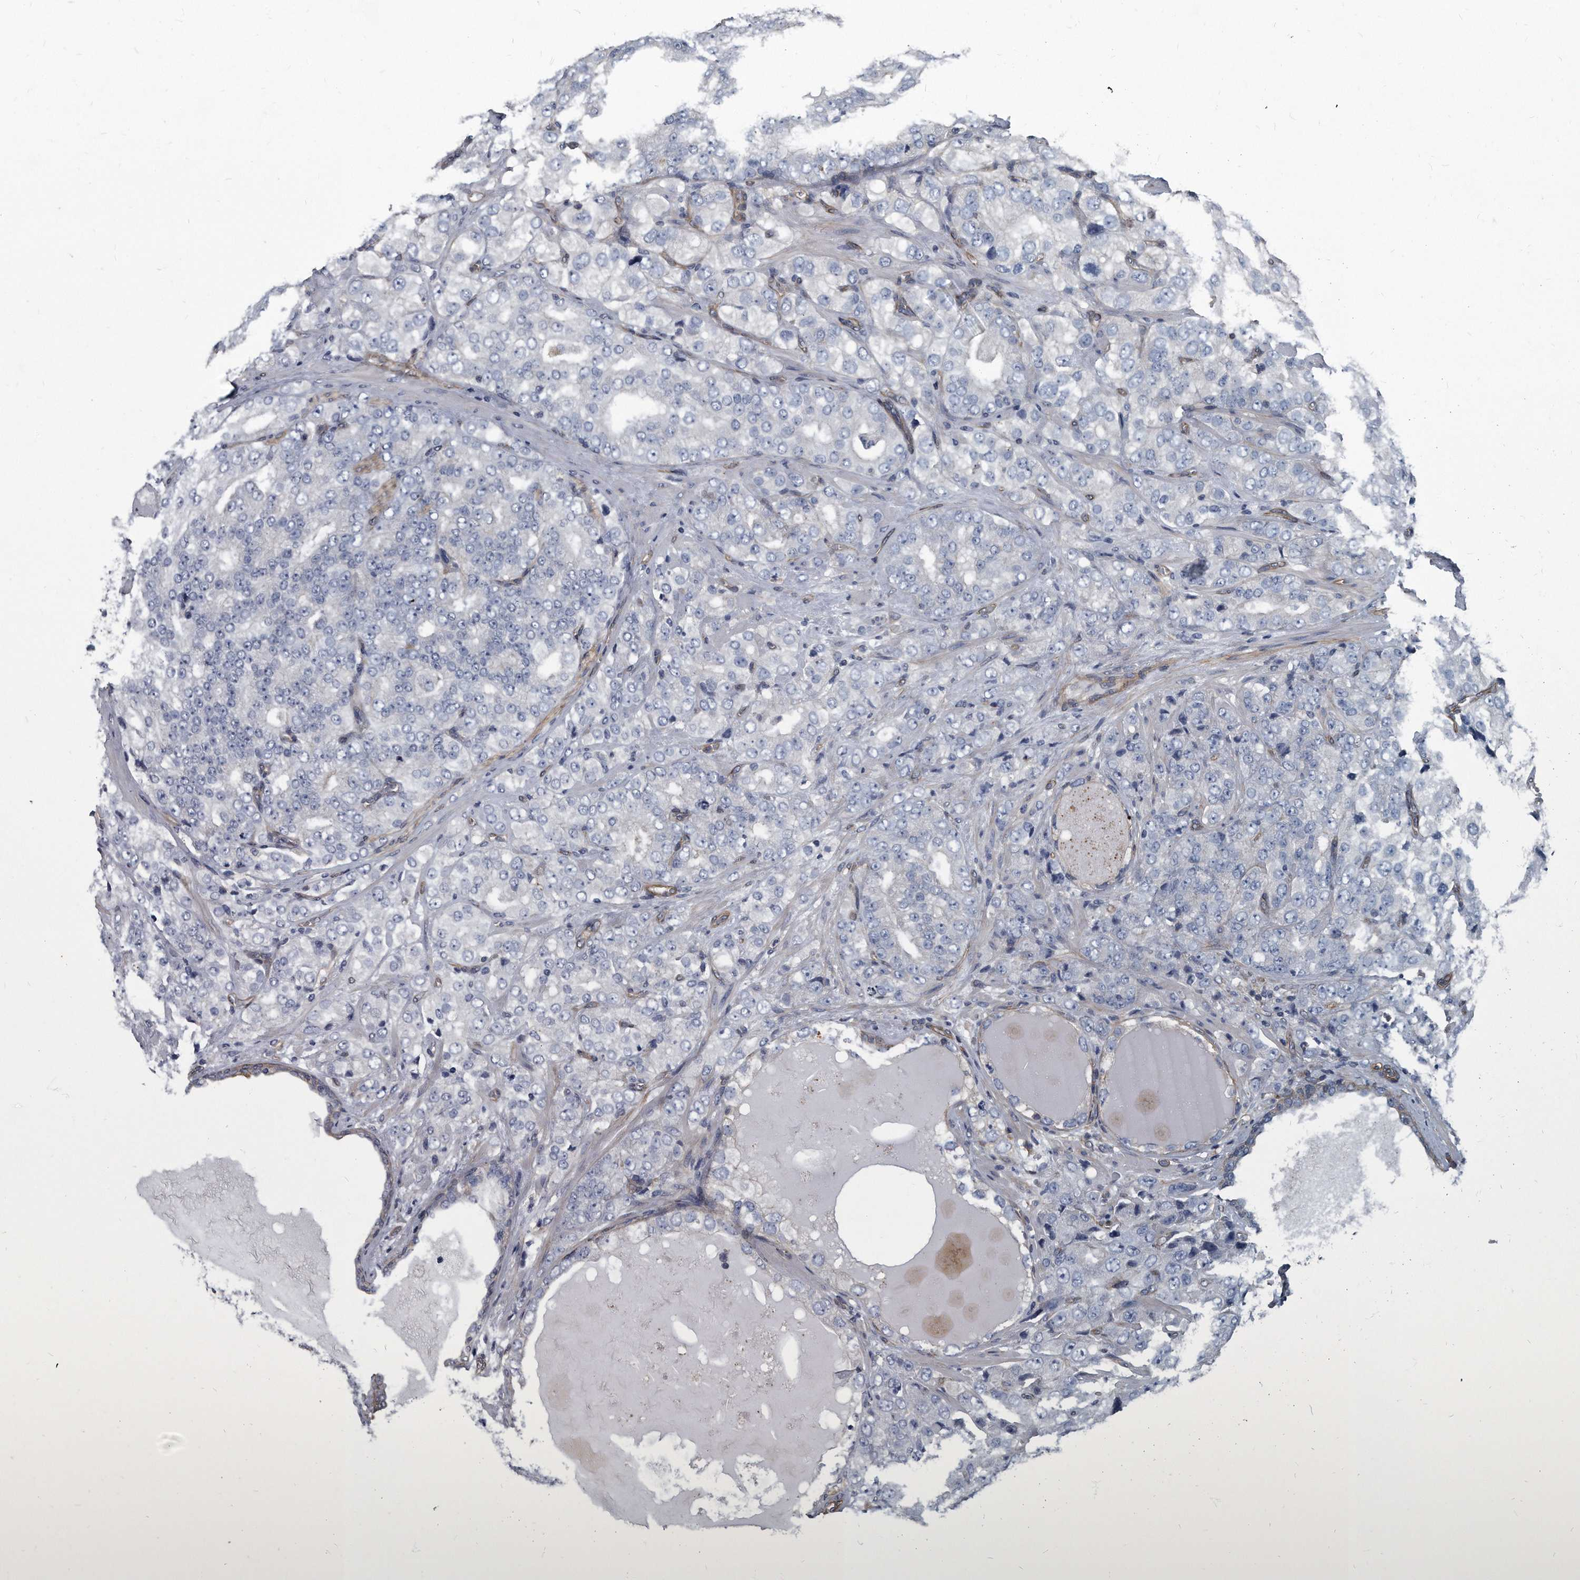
{"staining": {"intensity": "negative", "quantity": "none", "location": "none"}, "tissue": "prostate cancer", "cell_type": "Tumor cells", "image_type": "cancer", "snomed": [{"axis": "morphology", "description": "Adenocarcinoma, High grade"}, {"axis": "topography", "description": "Prostate"}], "caption": "Immunohistochemistry (IHC) of high-grade adenocarcinoma (prostate) reveals no staining in tumor cells.", "gene": "PLEC", "patient": {"sex": "male", "age": 58}}